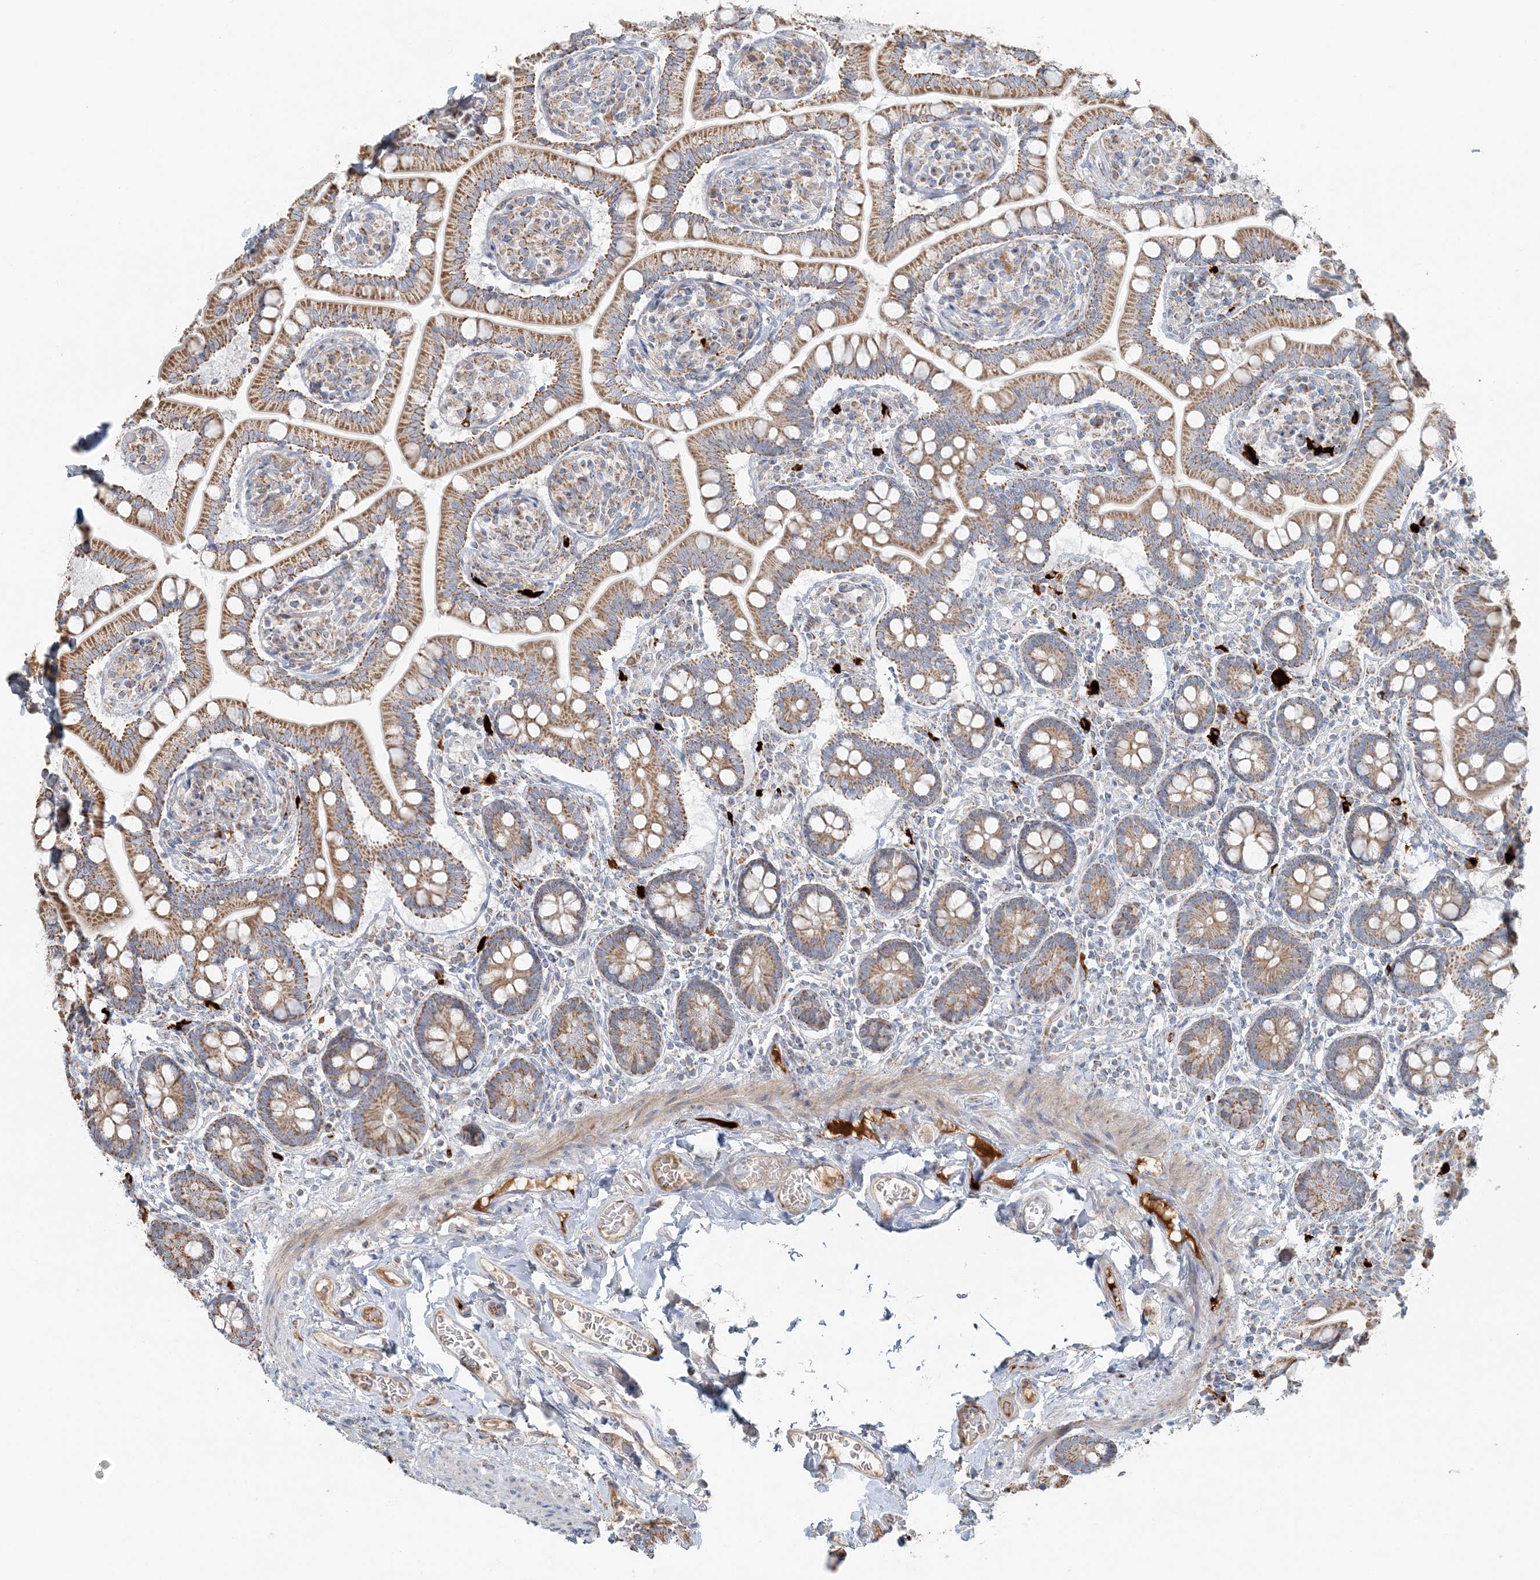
{"staining": {"intensity": "moderate", "quantity": ">75%", "location": "cytoplasmic/membranous"}, "tissue": "small intestine", "cell_type": "Glandular cells", "image_type": "normal", "snomed": [{"axis": "morphology", "description": "Normal tissue, NOS"}, {"axis": "topography", "description": "Small intestine"}], "caption": "Immunohistochemistry (IHC) image of benign small intestine stained for a protein (brown), which exhibits medium levels of moderate cytoplasmic/membranous positivity in approximately >75% of glandular cells.", "gene": "SLC22A16", "patient": {"sex": "female", "age": 64}}